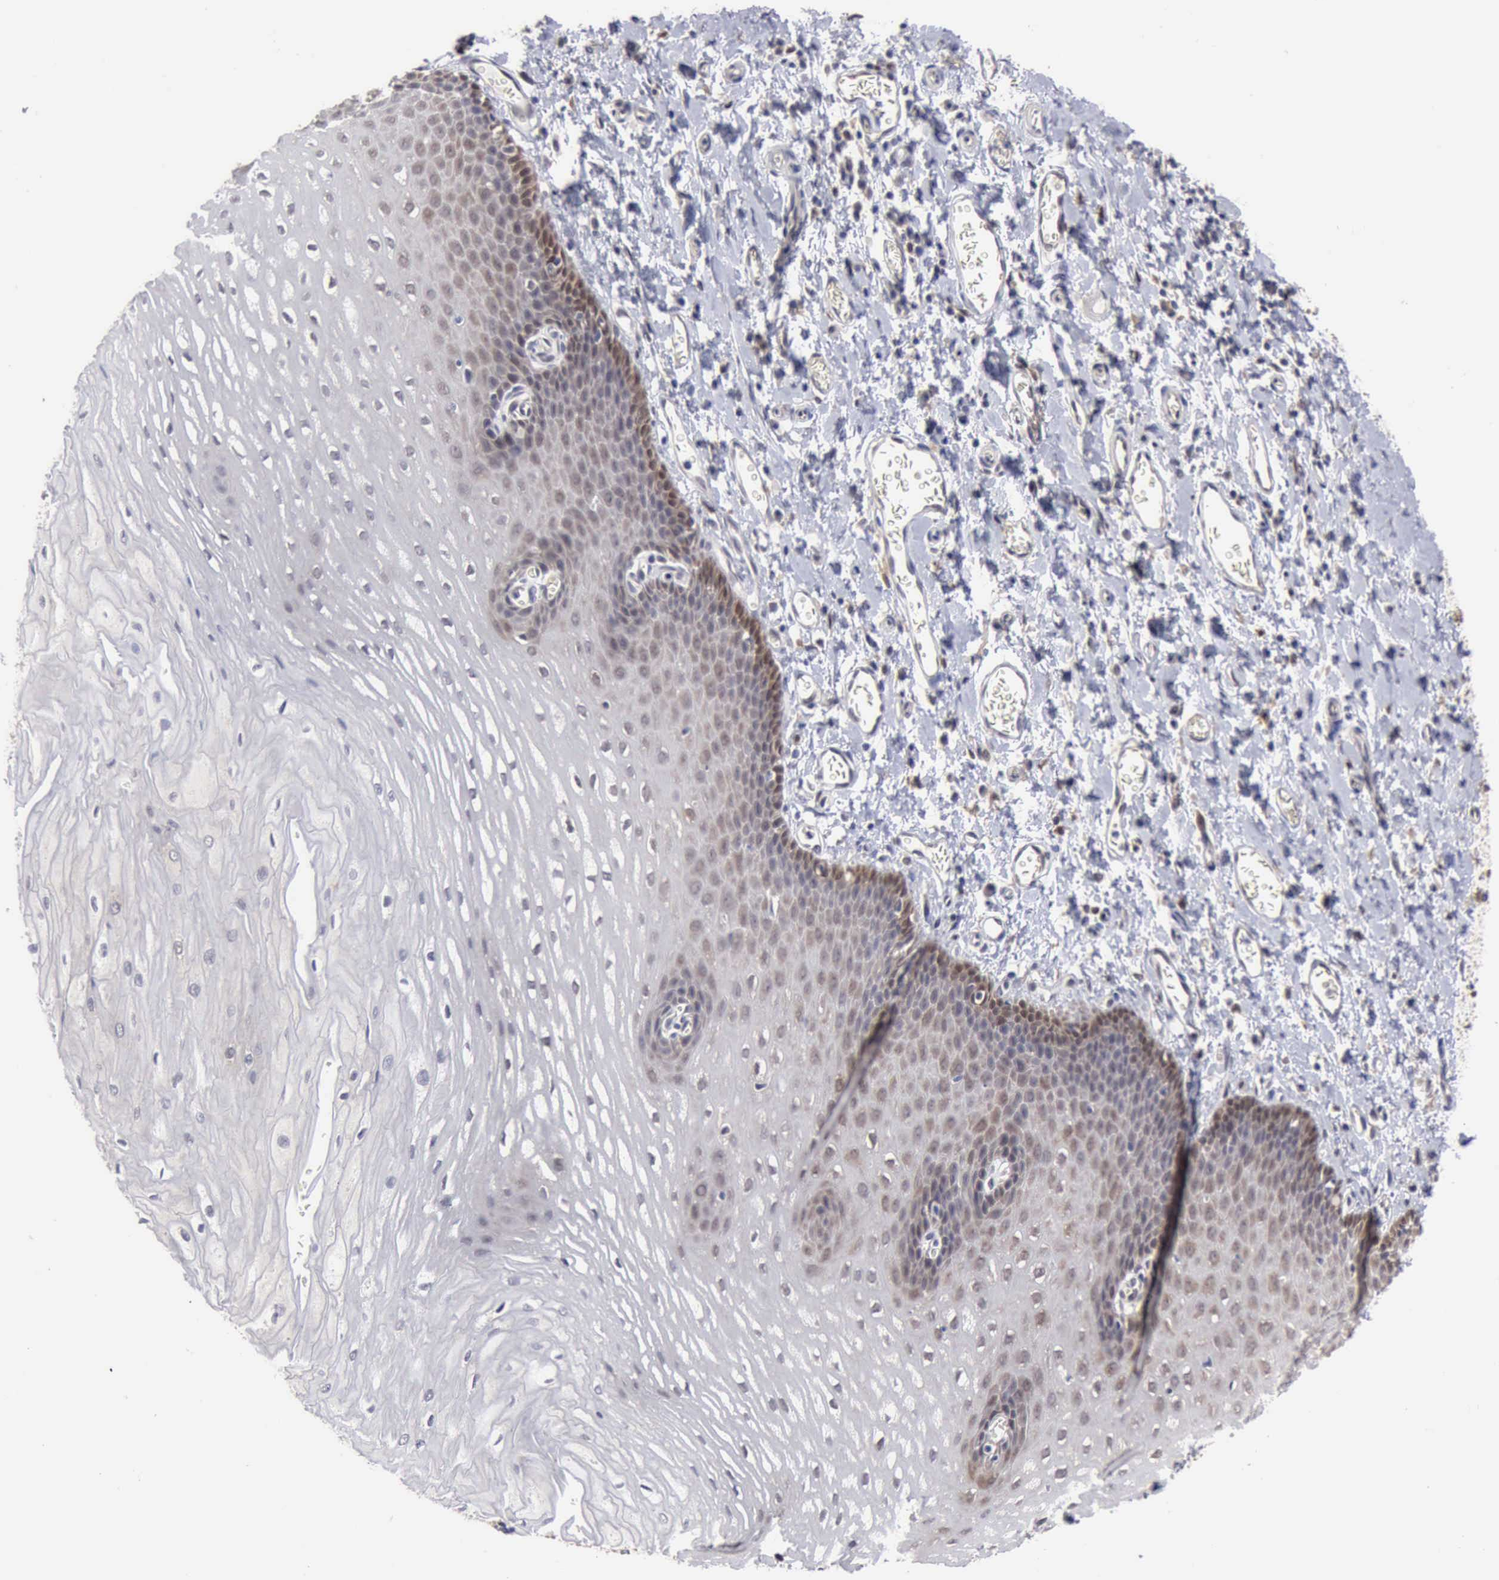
{"staining": {"intensity": "weak", "quantity": "<25%", "location": "cytoplasmic/membranous,nuclear"}, "tissue": "esophagus", "cell_type": "Squamous epithelial cells", "image_type": "normal", "snomed": [{"axis": "morphology", "description": "Normal tissue, NOS"}, {"axis": "topography", "description": "Esophagus"}], "caption": "This image is of unremarkable esophagus stained with immunohistochemistry to label a protein in brown with the nuclei are counter-stained blue. There is no expression in squamous epithelial cells. Brightfield microscopy of IHC stained with DAB (3,3'-diaminobenzidine) (brown) and hematoxylin (blue), captured at high magnification.", "gene": "PTGR2", "patient": {"sex": "male", "age": 70}}